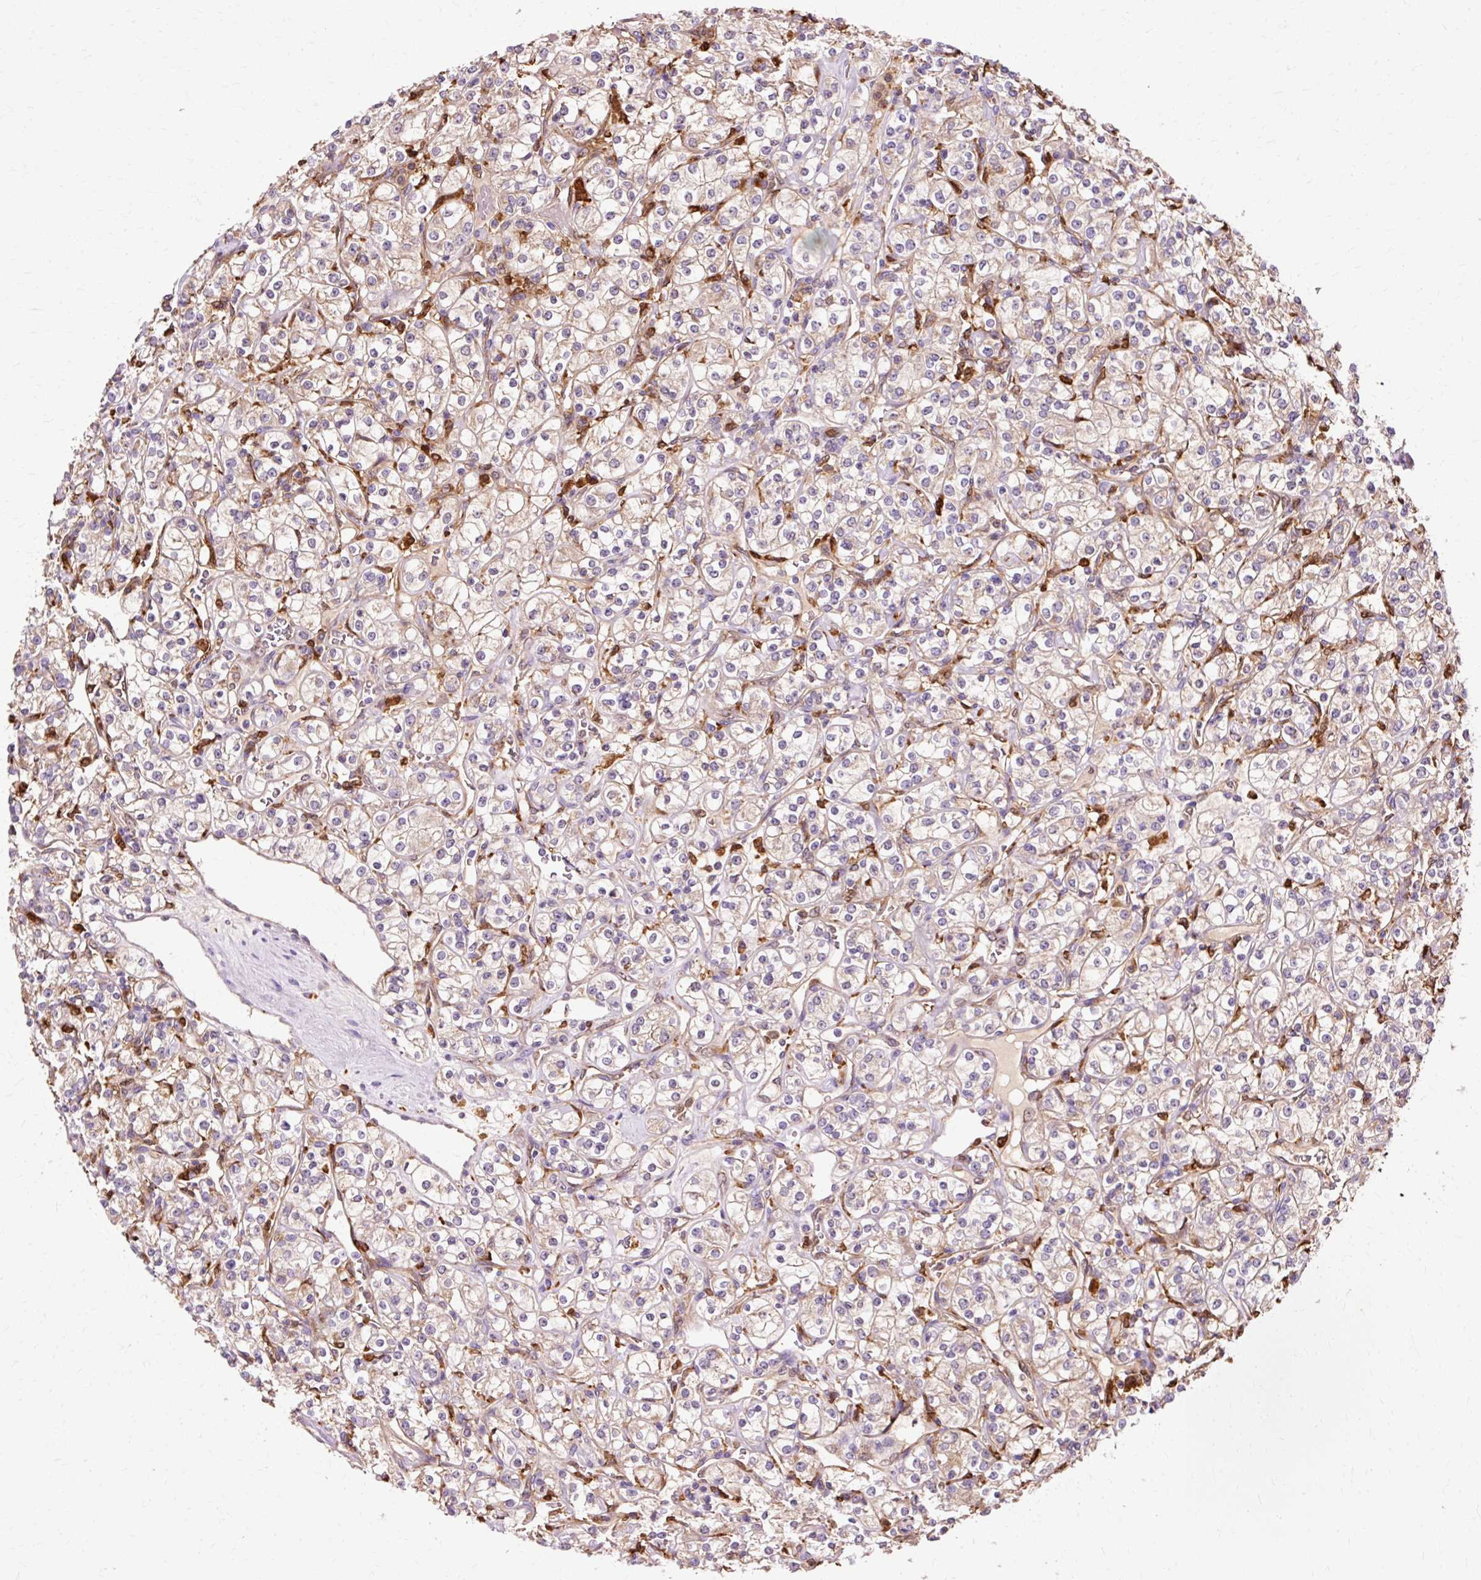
{"staining": {"intensity": "weak", "quantity": "25%-75%", "location": "cytoplasmic/membranous"}, "tissue": "renal cancer", "cell_type": "Tumor cells", "image_type": "cancer", "snomed": [{"axis": "morphology", "description": "Adenocarcinoma, NOS"}, {"axis": "topography", "description": "Kidney"}], "caption": "Adenocarcinoma (renal) was stained to show a protein in brown. There is low levels of weak cytoplasmic/membranous positivity in approximately 25%-75% of tumor cells.", "gene": "GPX1", "patient": {"sex": "male", "age": 77}}